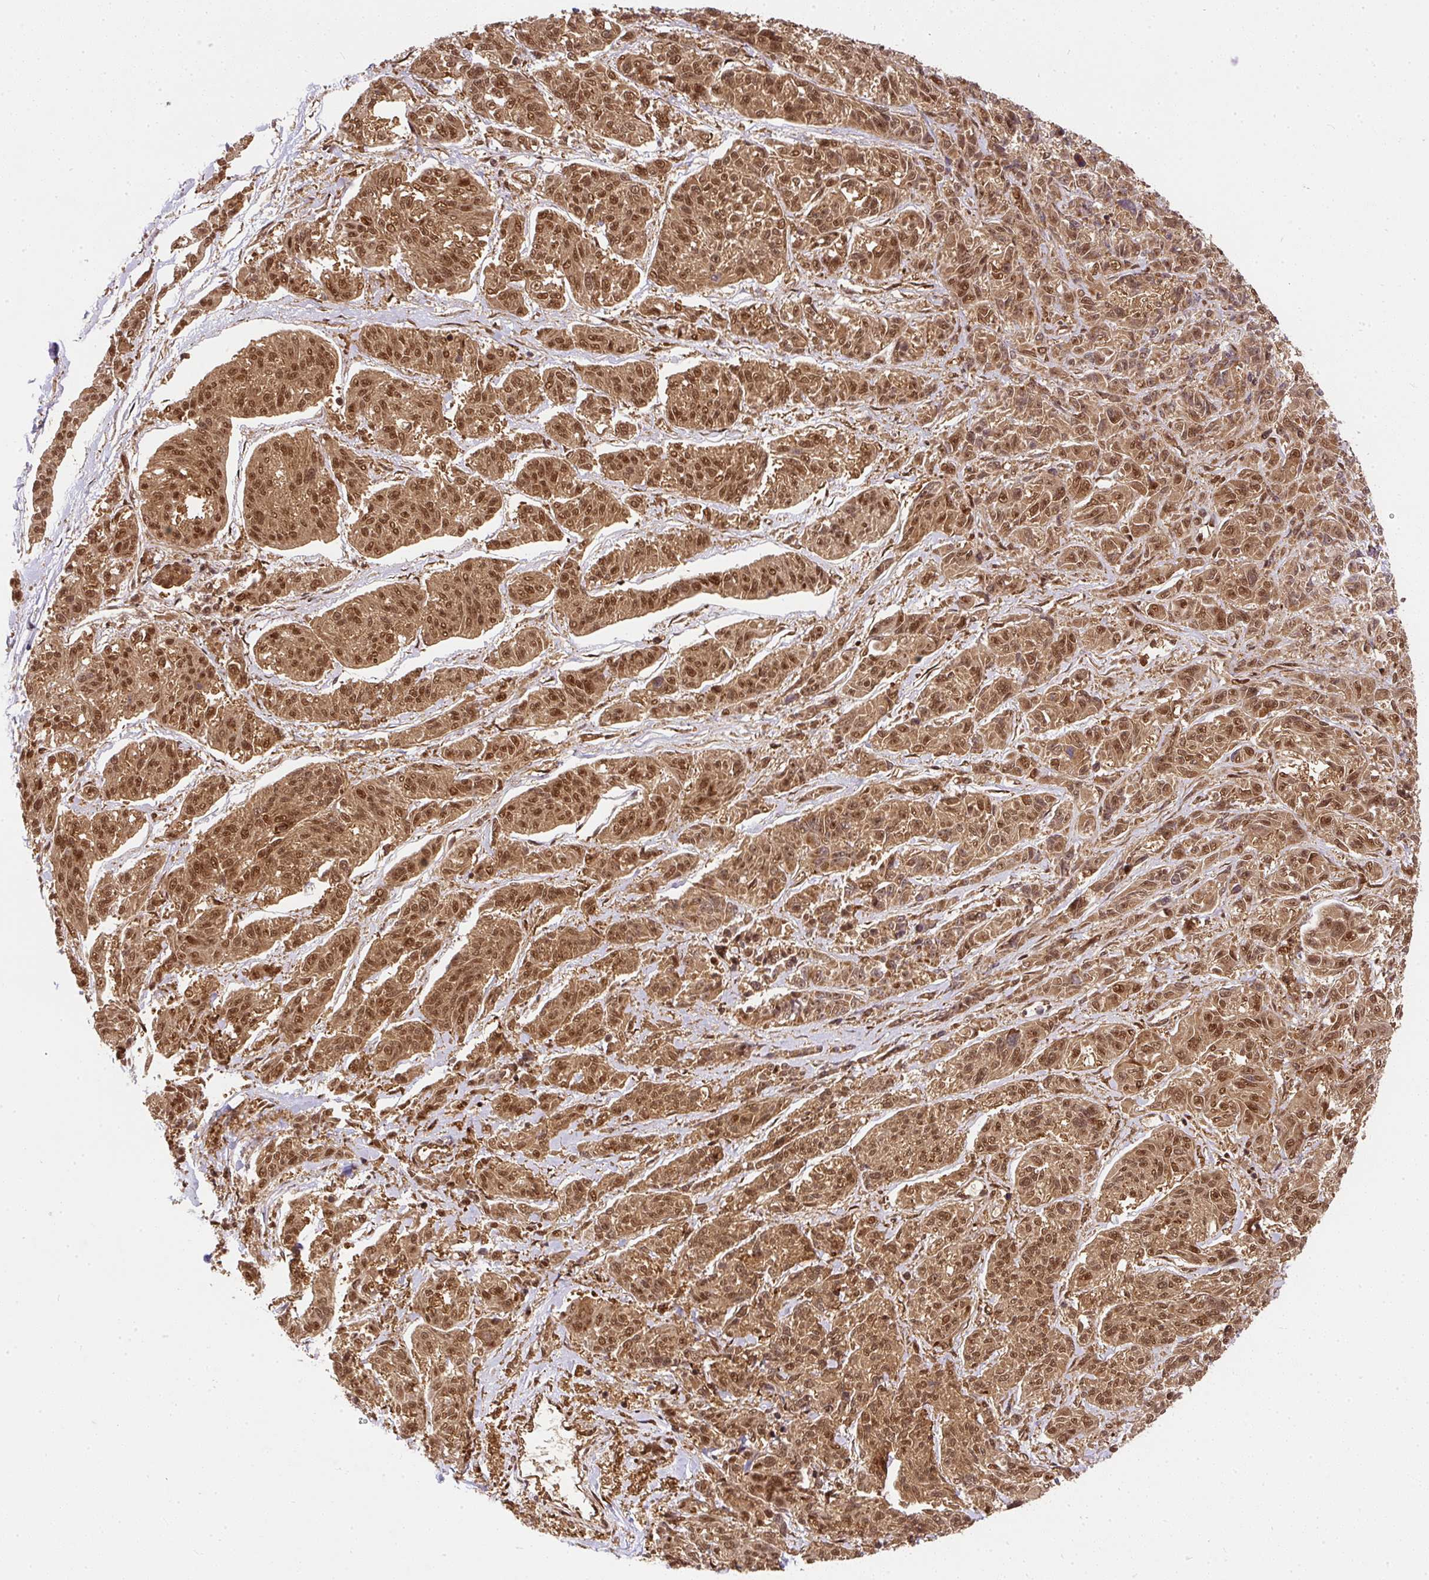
{"staining": {"intensity": "moderate", "quantity": ">75%", "location": "cytoplasmic/membranous,nuclear"}, "tissue": "melanoma", "cell_type": "Tumor cells", "image_type": "cancer", "snomed": [{"axis": "morphology", "description": "Malignant melanoma, NOS"}, {"axis": "topography", "description": "Skin"}], "caption": "Immunohistochemical staining of malignant melanoma demonstrates moderate cytoplasmic/membranous and nuclear protein positivity in about >75% of tumor cells. The protein of interest is stained brown, and the nuclei are stained in blue (DAB IHC with brightfield microscopy, high magnification).", "gene": "PSMD1", "patient": {"sex": "male", "age": 53}}